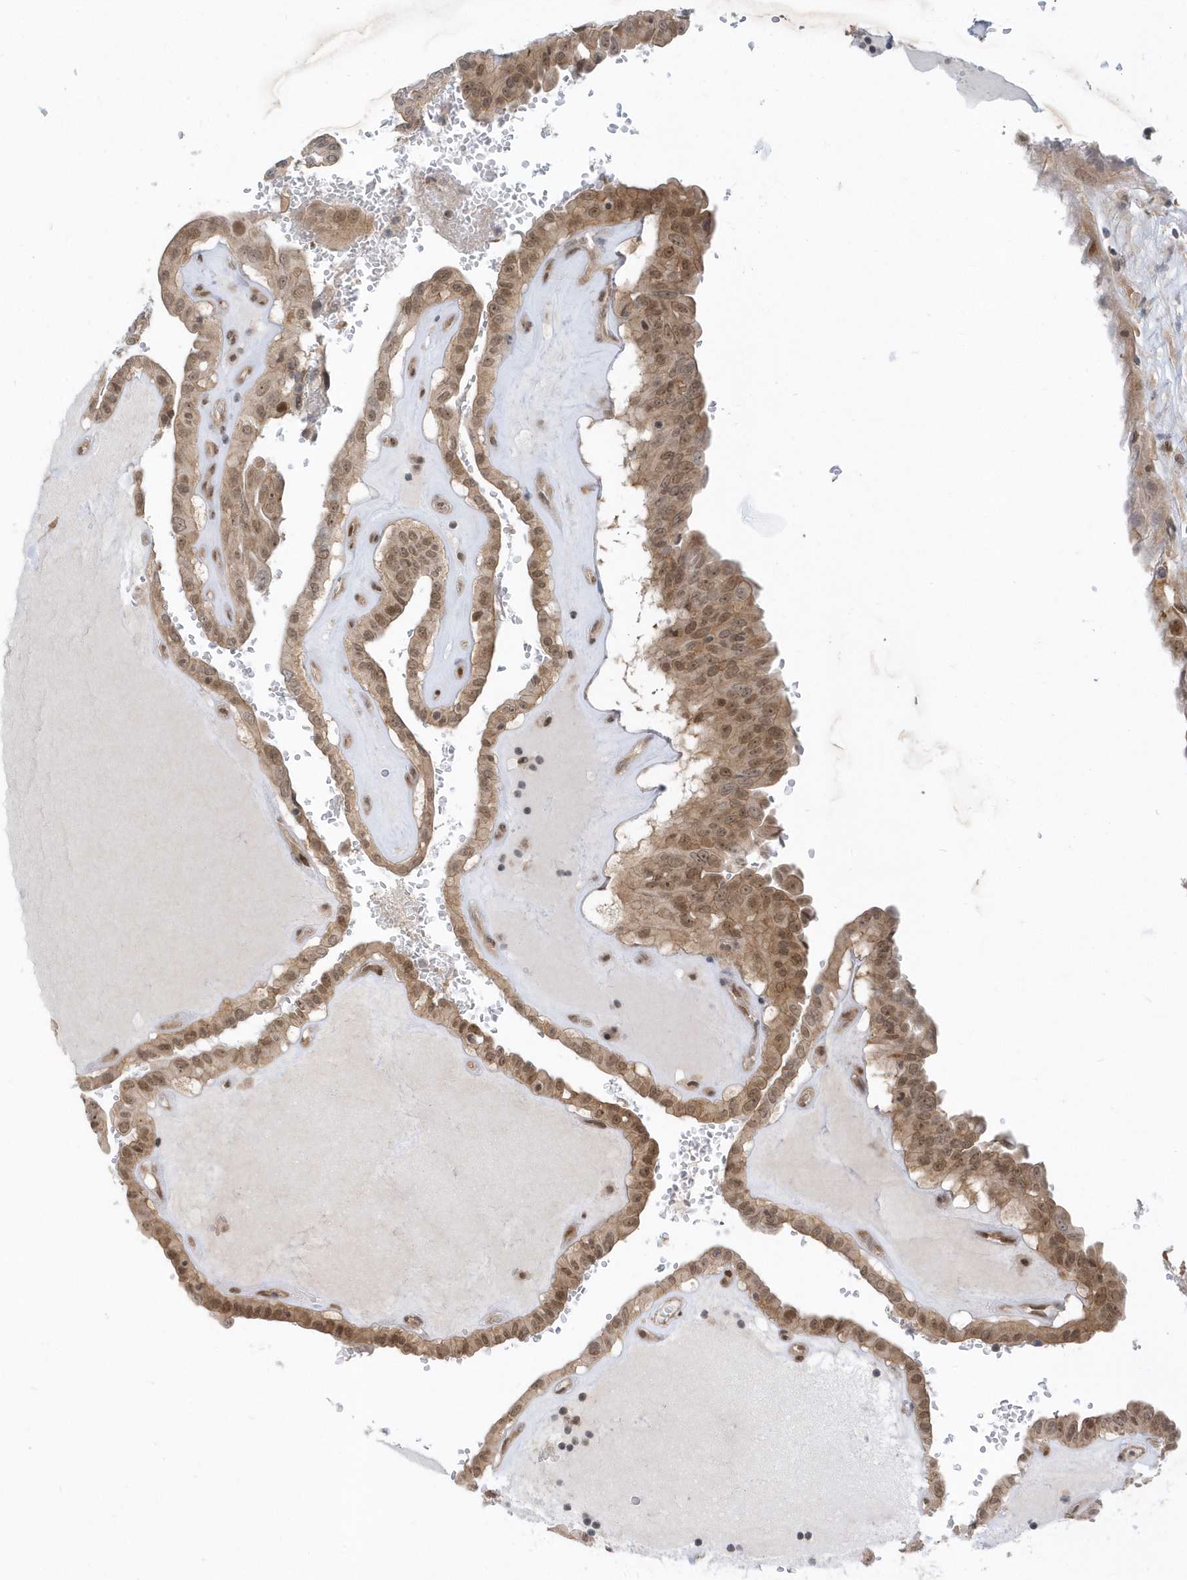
{"staining": {"intensity": "moderate", "quantity": ">75%", "location": "cytoplasmic/membranous,nuclear"}, "tissue": "thyroid cancer", "cell_type": "Tumor cells", "image_type": "cancer", "snomed": [{"axis": "morphology", "description": "Papillary adenocarcinoma, NOS"}, {"axis": "topography", "description": "Thyroid gland"}], "caption": "The micrograph demonstrates a brown stain indicating the presence of a protein in the cytoplasmic/membranous and nuclear of tumor cells in thyroid papillary adenocarcinoma.", "gene": "USP53", "patient": {"sex": "male", "age": 77}}